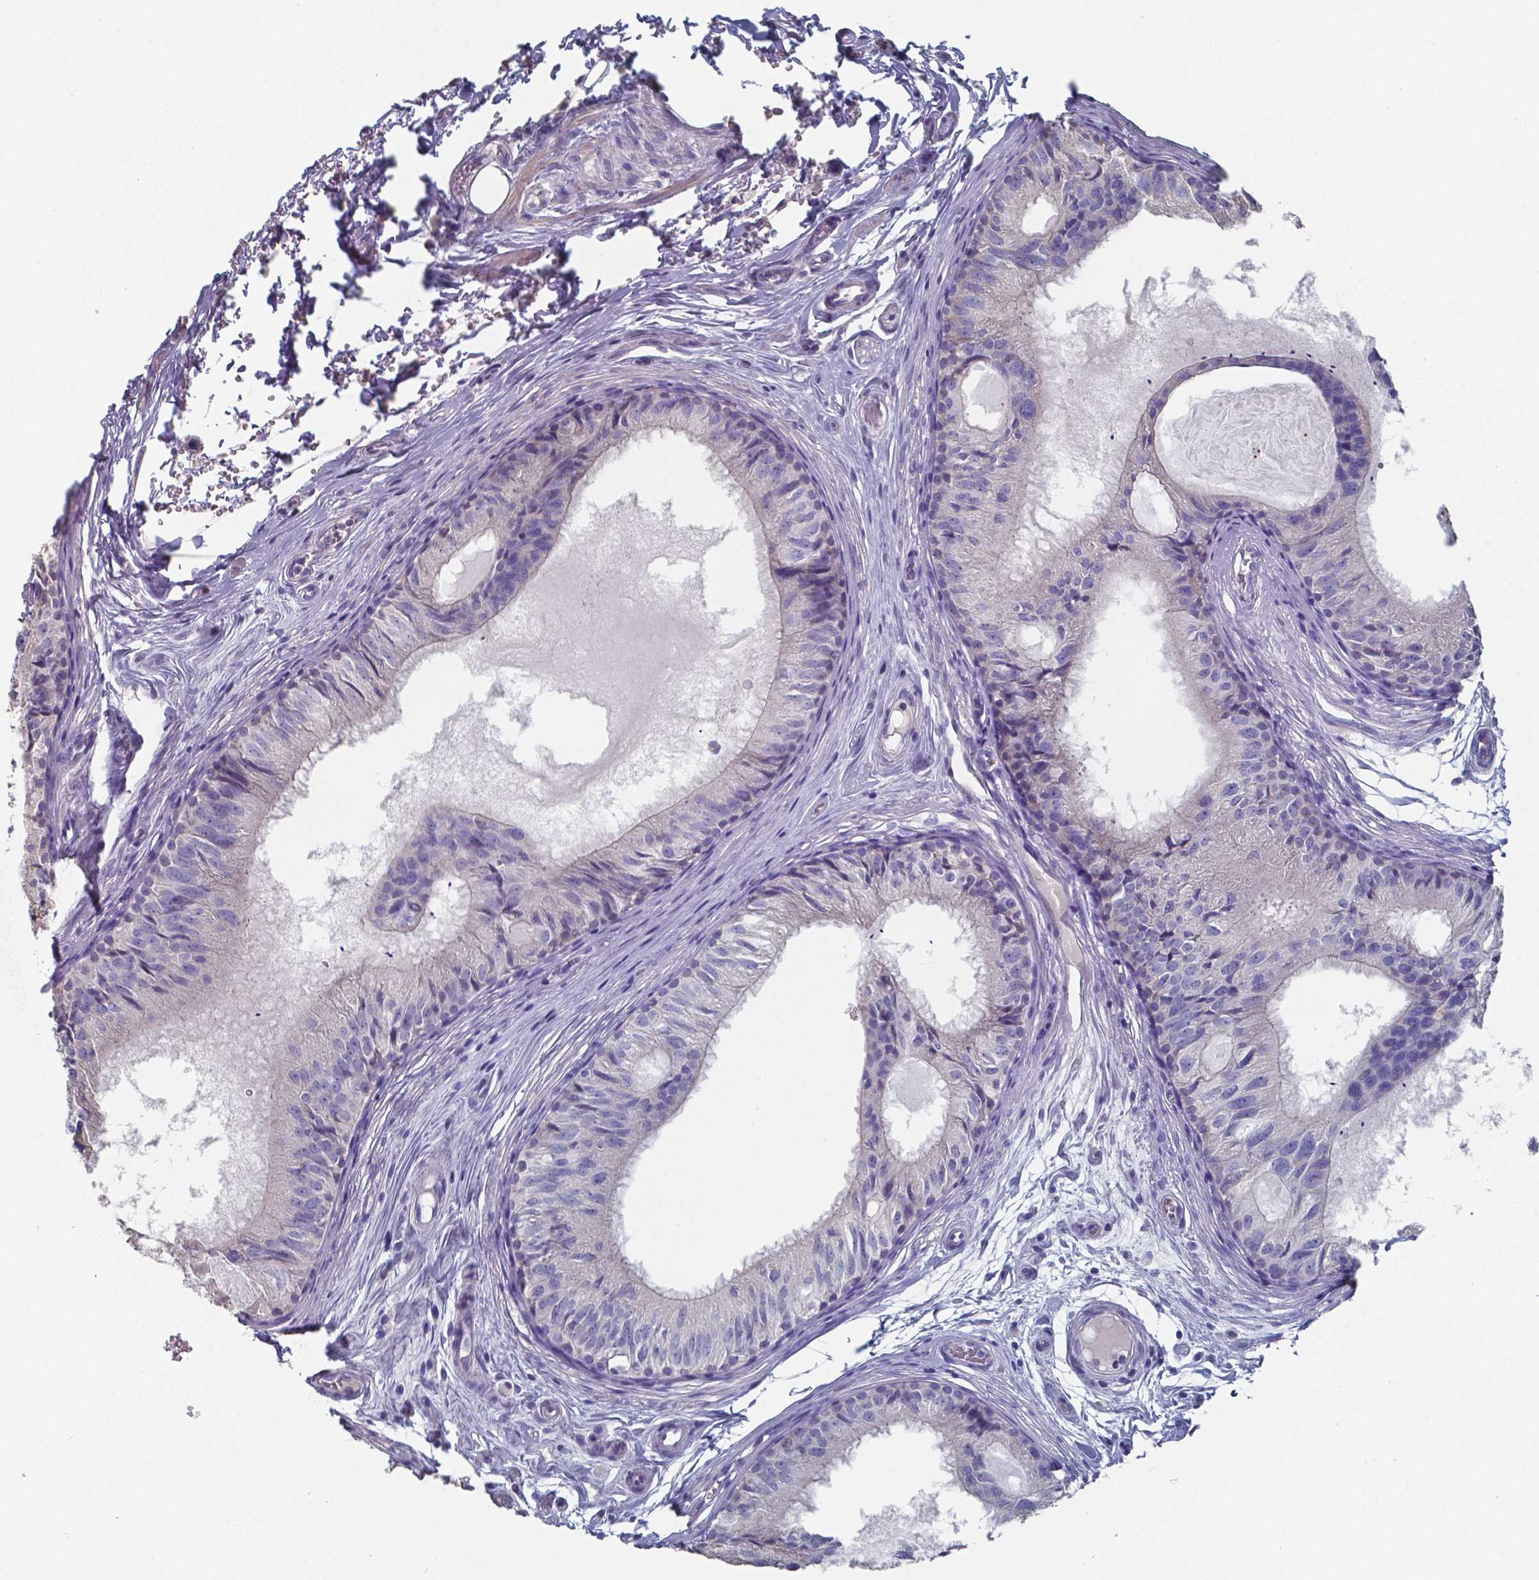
{"staining": {"intensity": "negative", "quantity": "none", "location": "none"}, "tissue": "epididymis", "cell_type": "Glandular cells", "image_type": "normal", "snomed": [{"axis": "morphology", "description": "Normal tissue, NOS"}, {"axis": "topography", "description": "Epididymis"}], "caption": "Immunohistochemical staining of benign epididymis displays no significant staining in glandular cells.", "gene": "FOXJ1", "patient": {"sex": "male", "age": 25}}